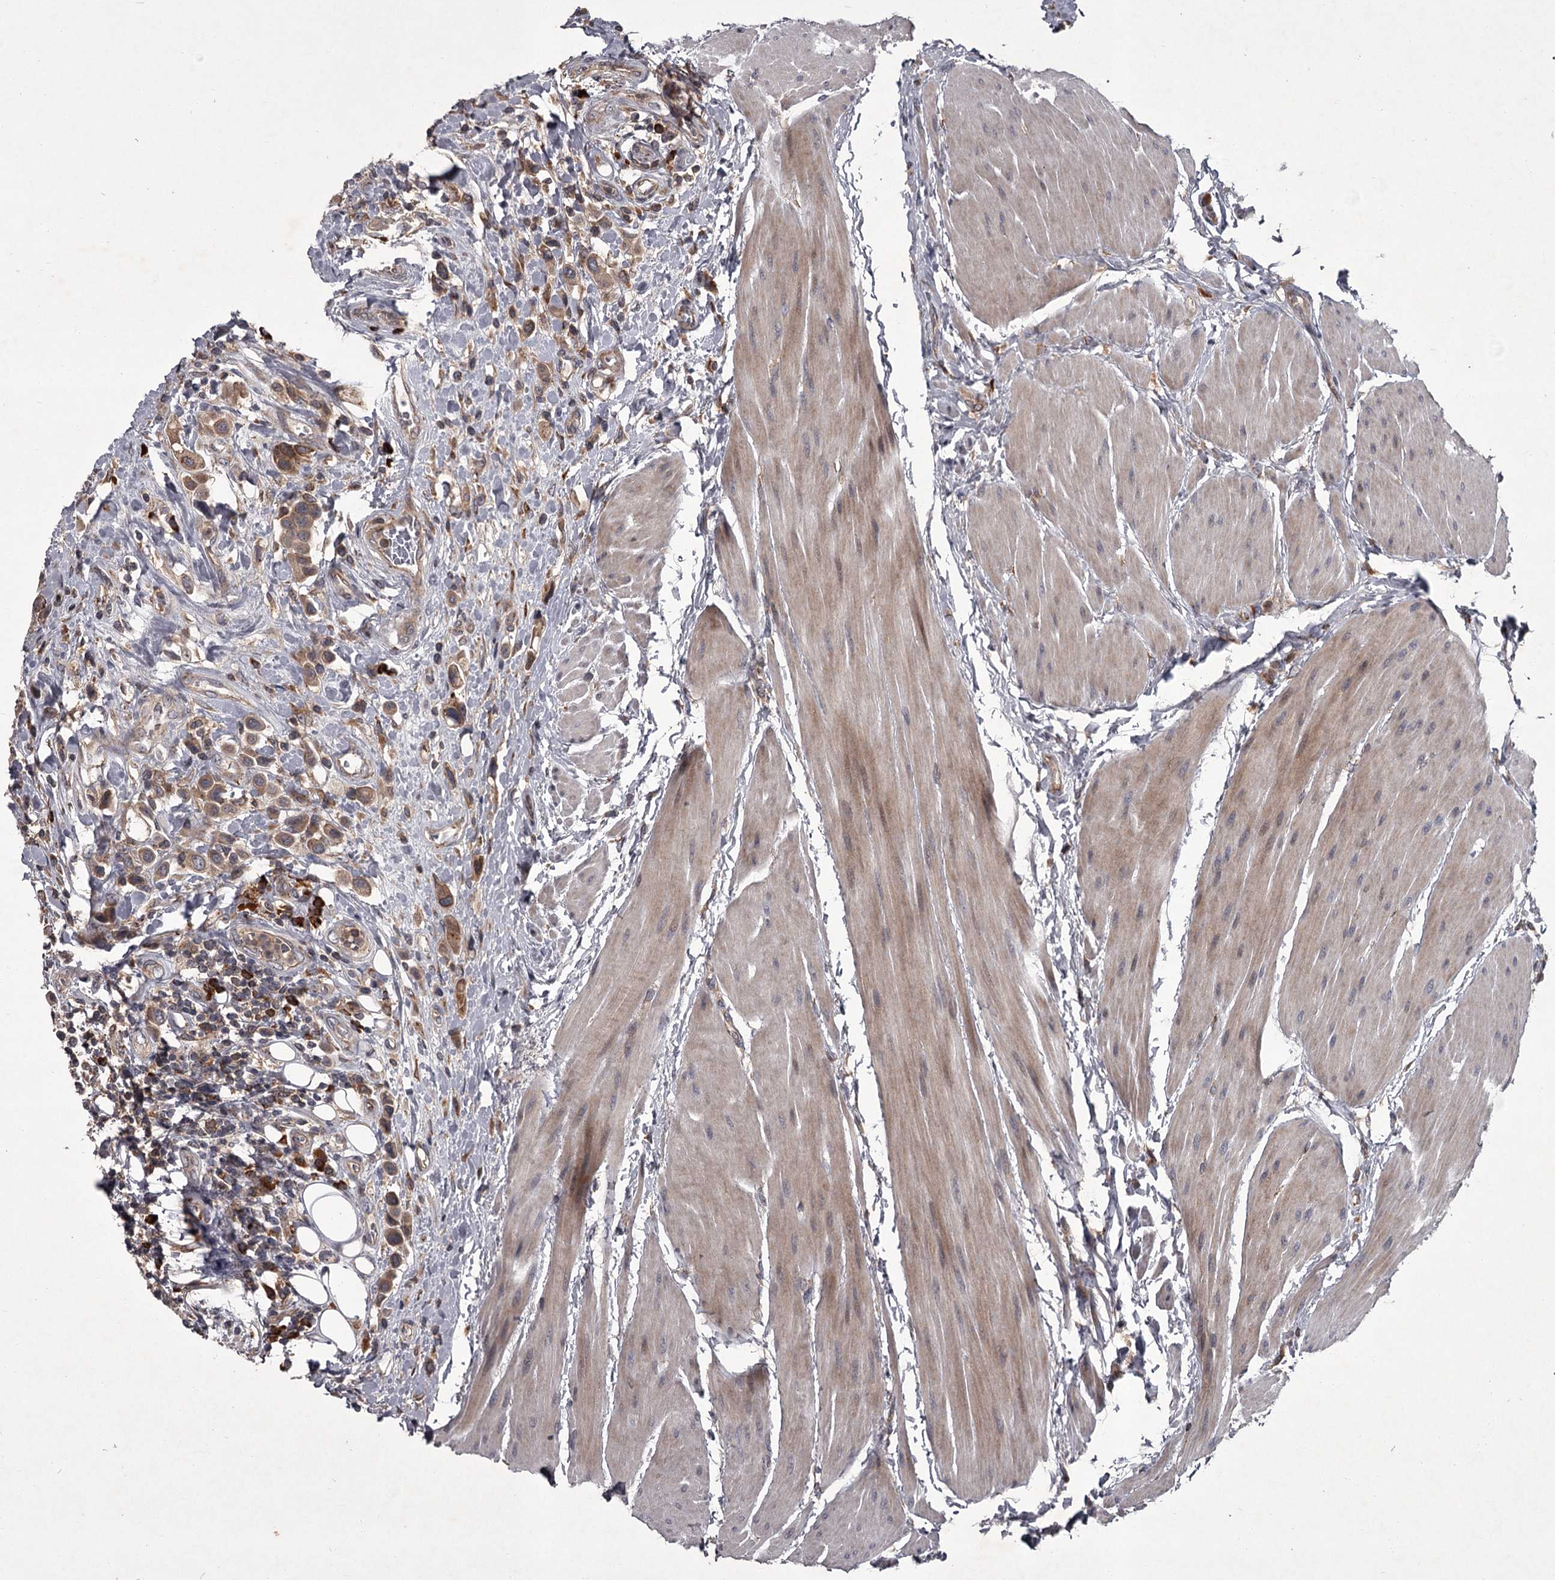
{"staining": {"intensity": "moderate", "quantity": ">75%", "location": "cytoplasmic/membranous"}, "tissue": "urothelial cancer", "cell_type": "Tumor cells", "image_type": "cancer", "snomed": [{"axis": "morphology", "description": "Urothelial carcinoma, High grade"}, {"axis": "topography", "description": "Urinary bladder"}], "caption": "Urothelial cancer stained with DAB (3,3'-diaminobenzidine) immunohistochemistry shows medium levels of moderate cytoplasmic/membranous expression in approximately >75% of tumor cells.", "gene": "UNC93B1", "patient": {"sex": "male", "age": 50}}